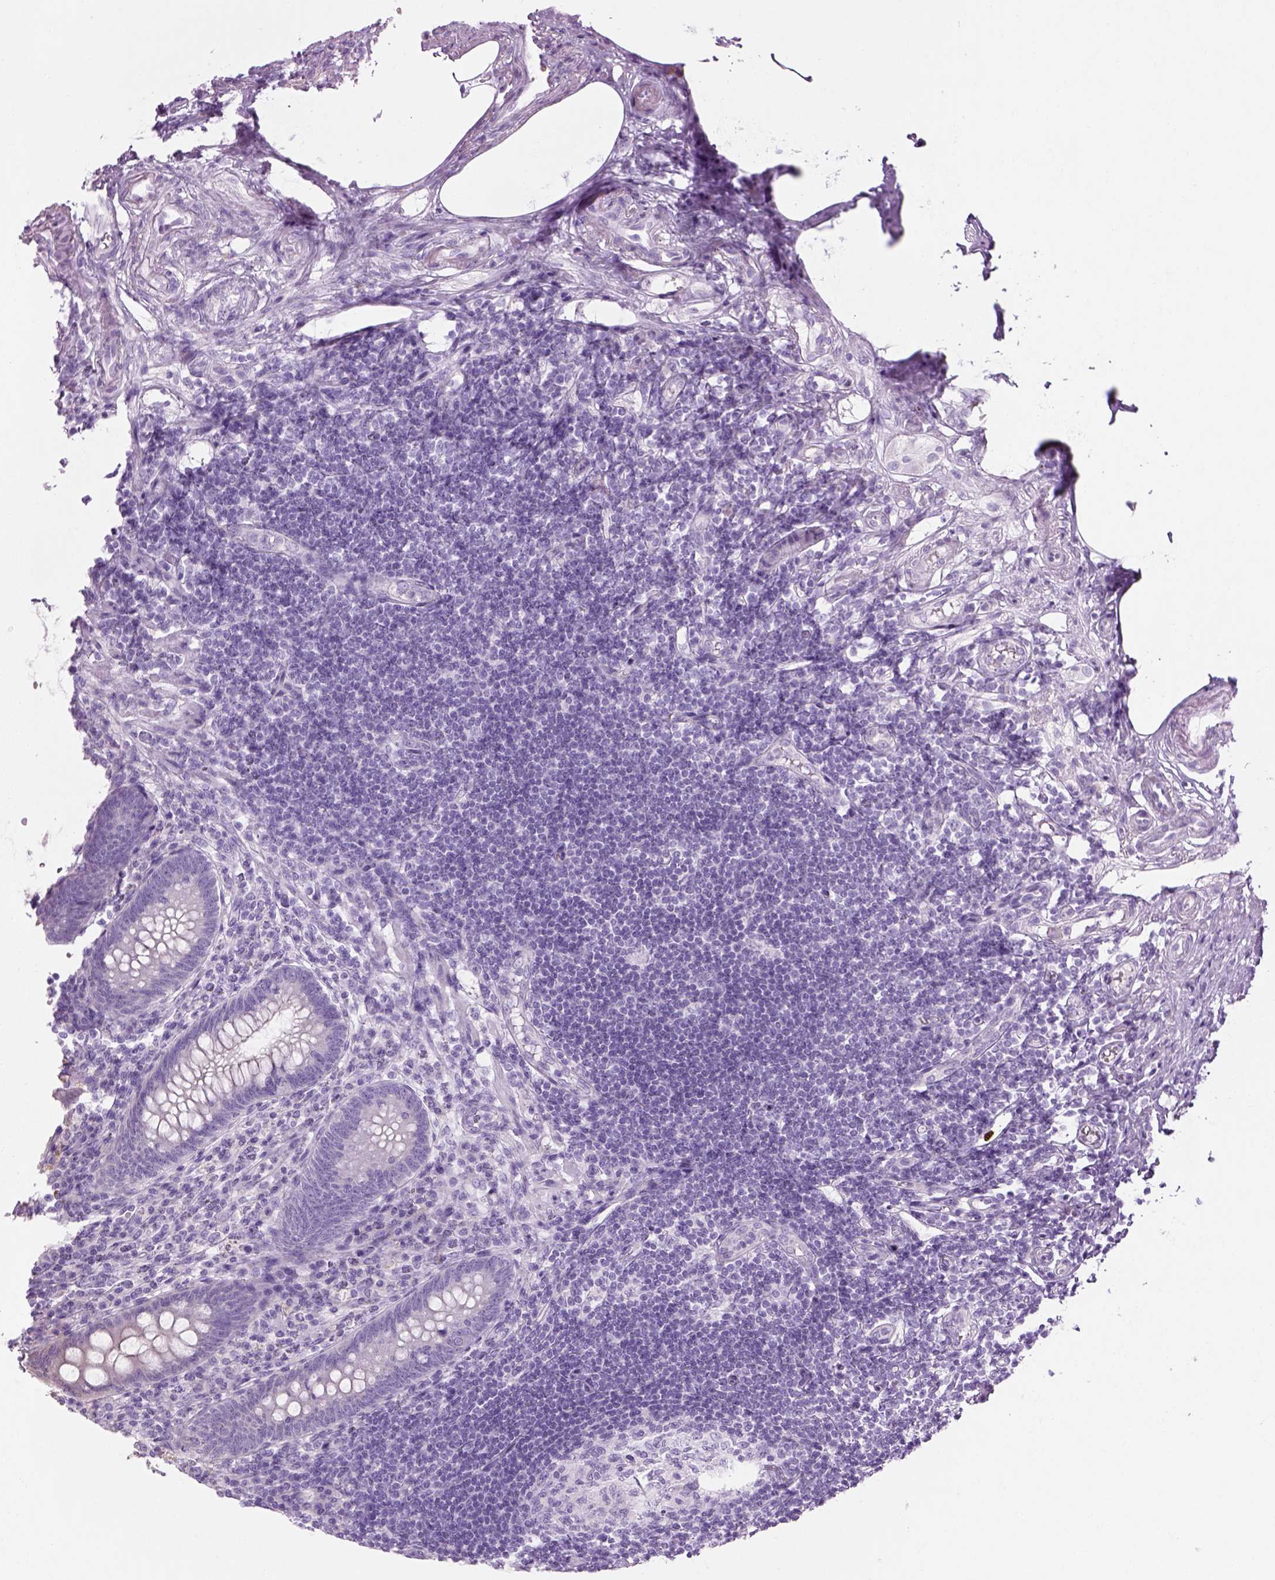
{"staining": {"intensity": "negative", "quantity": "none", "location": "none"}, "tissue": "appendix", "cell_type": "Glandular cells", "image_type": "normal", "snomed": [{"axis": "morphology", "description": "Normal tissue, NOS"}, {"axis": "topography", "description": "Appendix"}], "caption": "DAB immunohistochemical staining of benign appendix displays no significant expression in glandular cells. Nuclei are stained in blue.", "gene": "CIBAR2", "patient": {"sex": "female", "age": 57}}